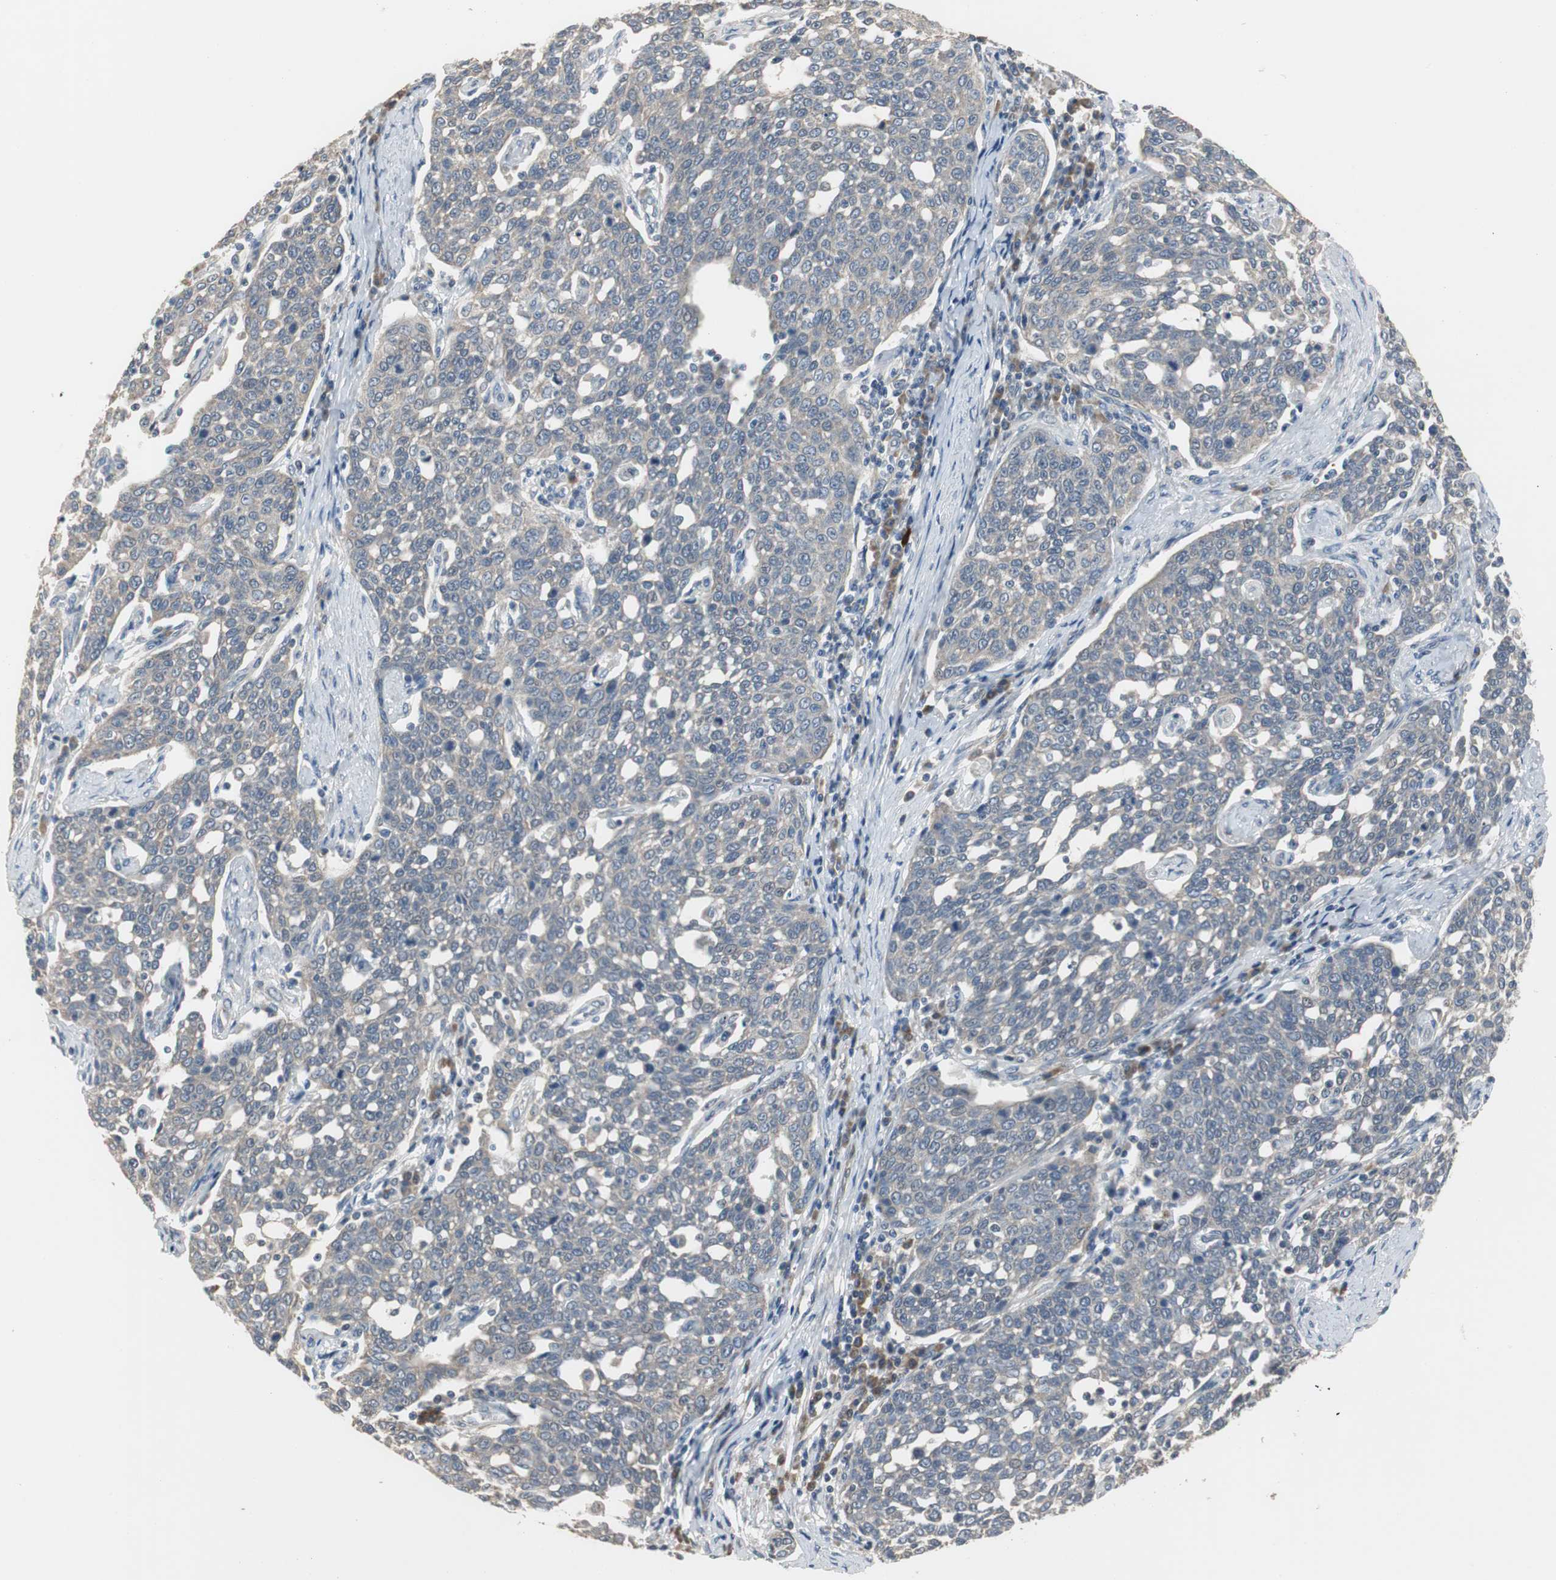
{"staining": {"intensity": "weak", "quantity": ">75%", "location": "cytoplasmic/membranous"}, "tissue": "cervical cancer", "cell_type": "Tumor cells", "image_type": "cancer", "snomed": [{"axis": "morphology", "description": "Squamous cell carcinoma, NOS"}, {"axis": "topography", "description": "Cervix"}], "caption": "Squamous cell carcinoma (cervical) stained for a protein (brown) reveals weak cytoplasmic/membranous positive positivity in approximately >75% of tumor cells.", "gene": "MYT1", "patient": {"sex": "female", "age": 34}}